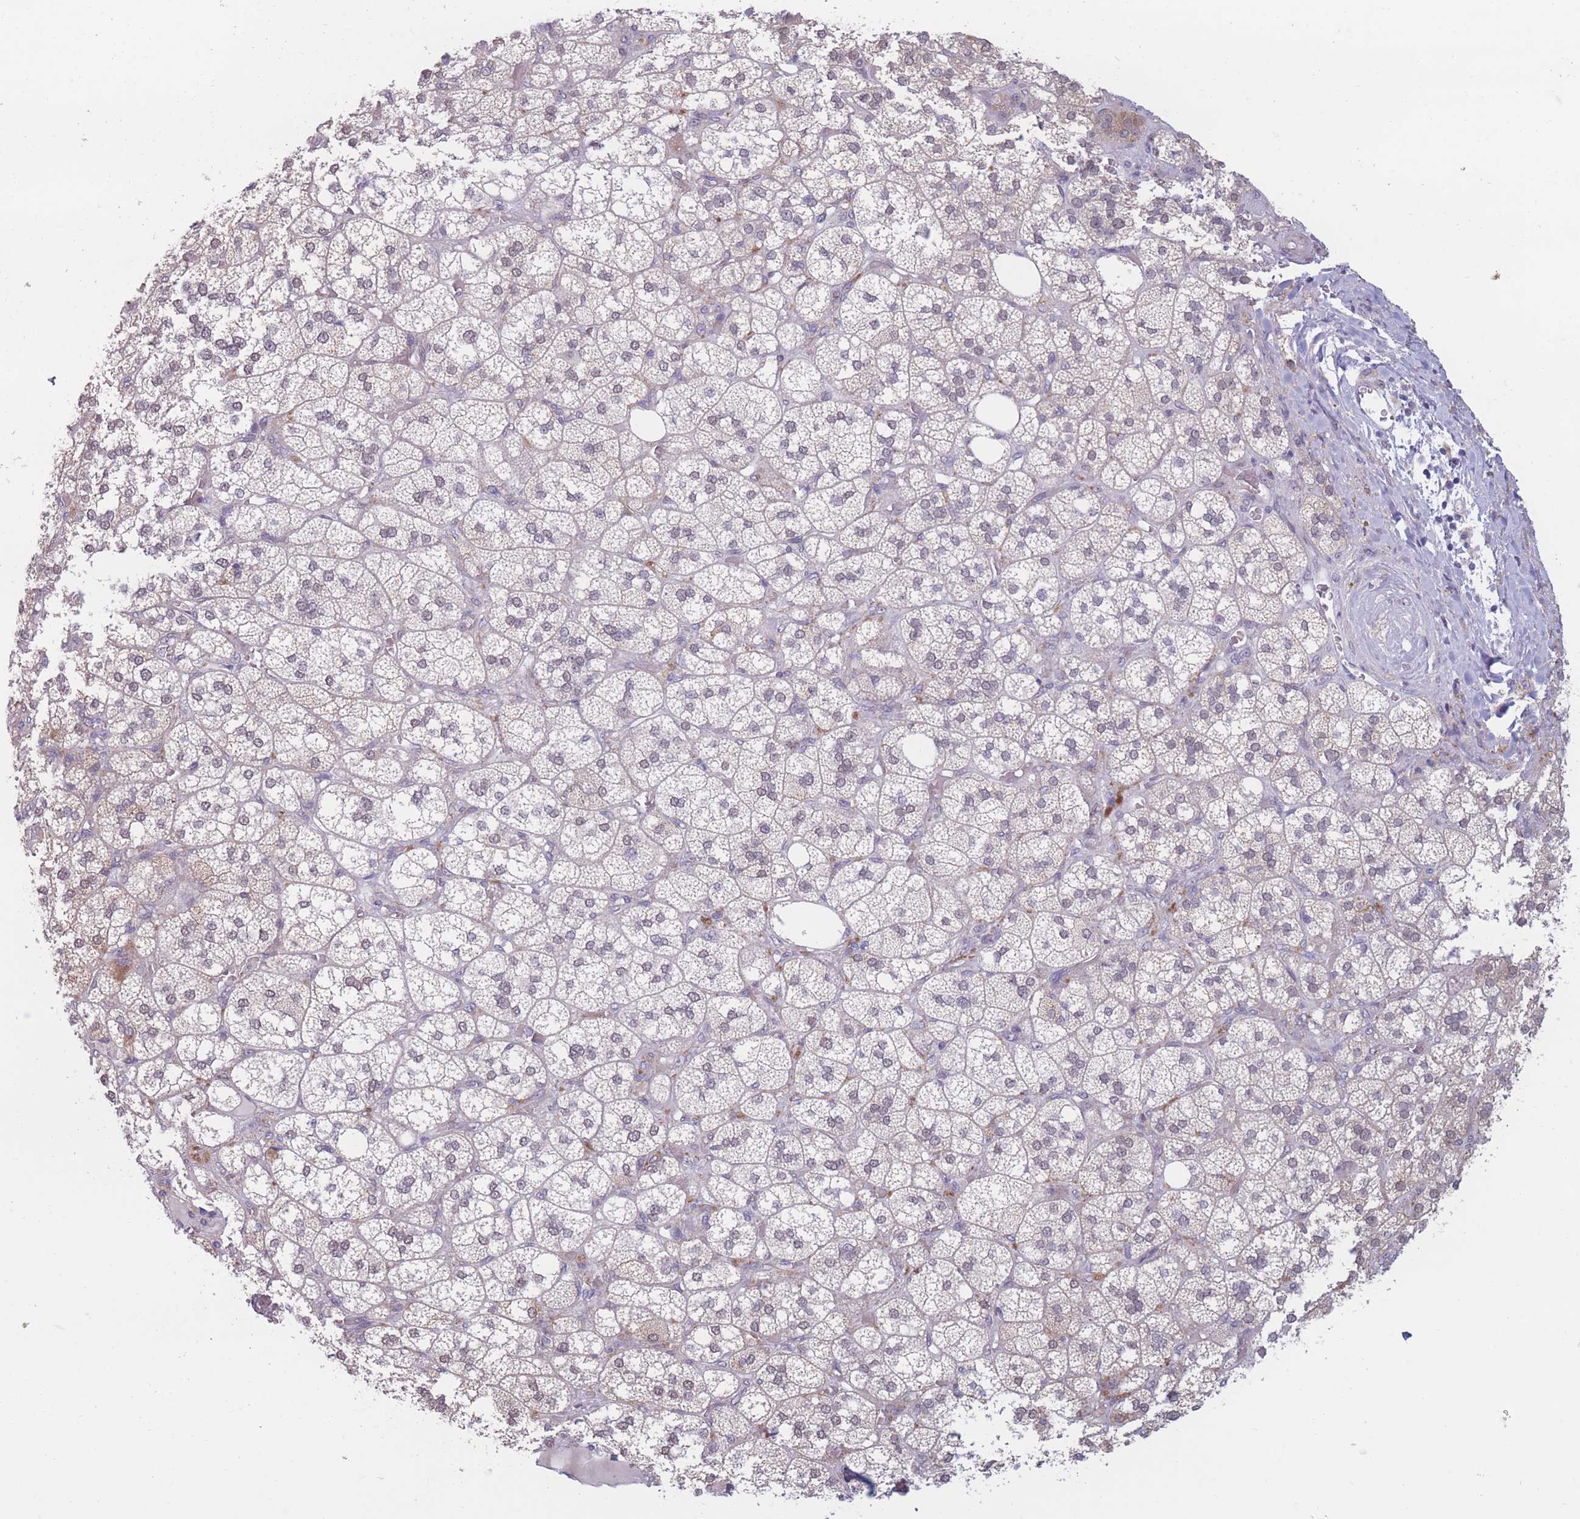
{"staining": {"intensity": "weak", "quantity": "<25%", "location": "cytoplasmic/membranous"}, "tissue": "adrenal gland", "cell_type": "Glandular cells", "image_type": "normal", "snomed": [{"axis": "morphology", "description": "Normal tissue, NOS"}, {"axis": "topography", "description": "Adrenal gland"}], "caption": "Adrenal gland was stained to show a protein in brown. There is no significant expression in glandular cells. Brightfield microscopy of immunohistochemistry (IHC) stained with DAB (brown) and hematoxylin (blue), captured at high magnification.", "gene": "COL27A1", "patient": {"sex": "male", "age": 61}}